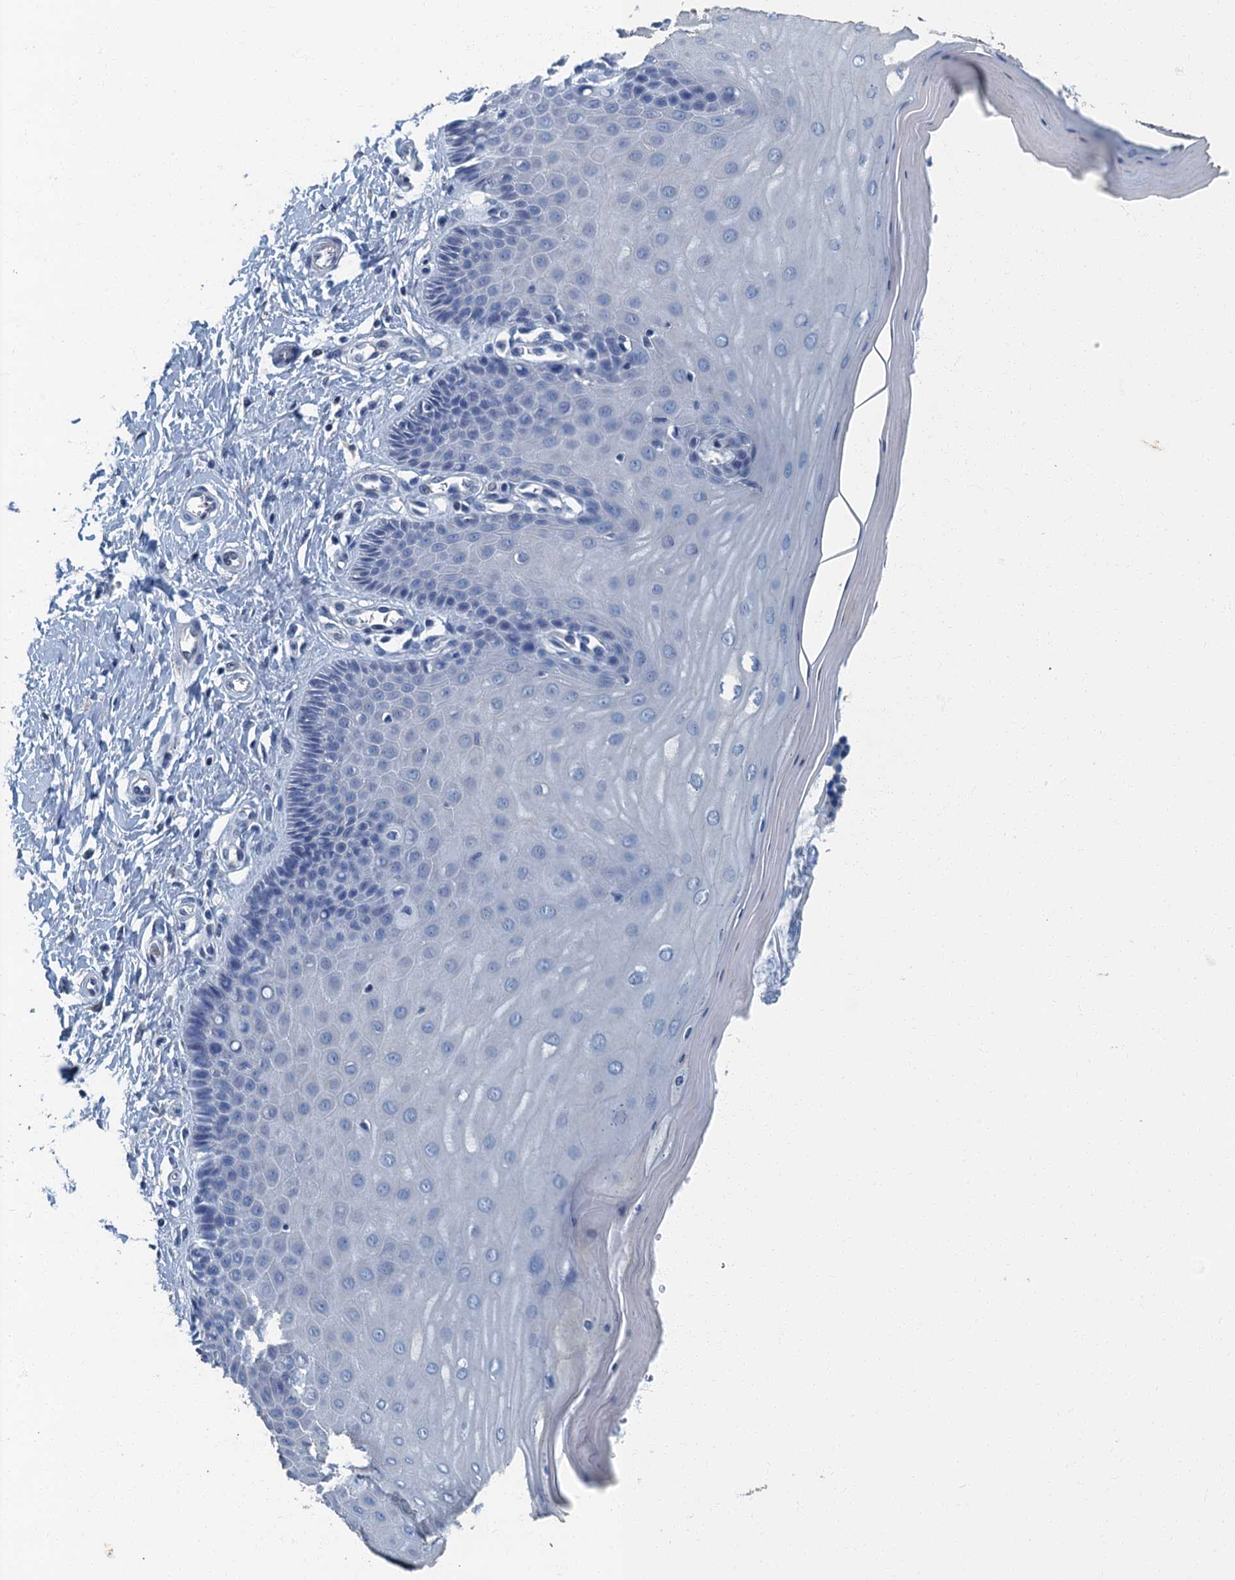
{"staining": {"intensity": "negative", "quantity": "none", "location": "none"}, "tissue": "cervix", "cell_type": "Glandular cells", "image_type": "normal", "snomed": [{"axis": "morphology", "description": "Normal tissue, NOS"}, {"axis": "topography", "description": "Cervix"}], "caption": "Glandular cells show no significant positivity in benign cervix. (Stains: DAB immunohistochemistry with hematoxylin counter stain, Microscopy: brightfield microscopy at high magnification).", "gene": "GADL1", "patient": {"sex": "female", "age": 55}}